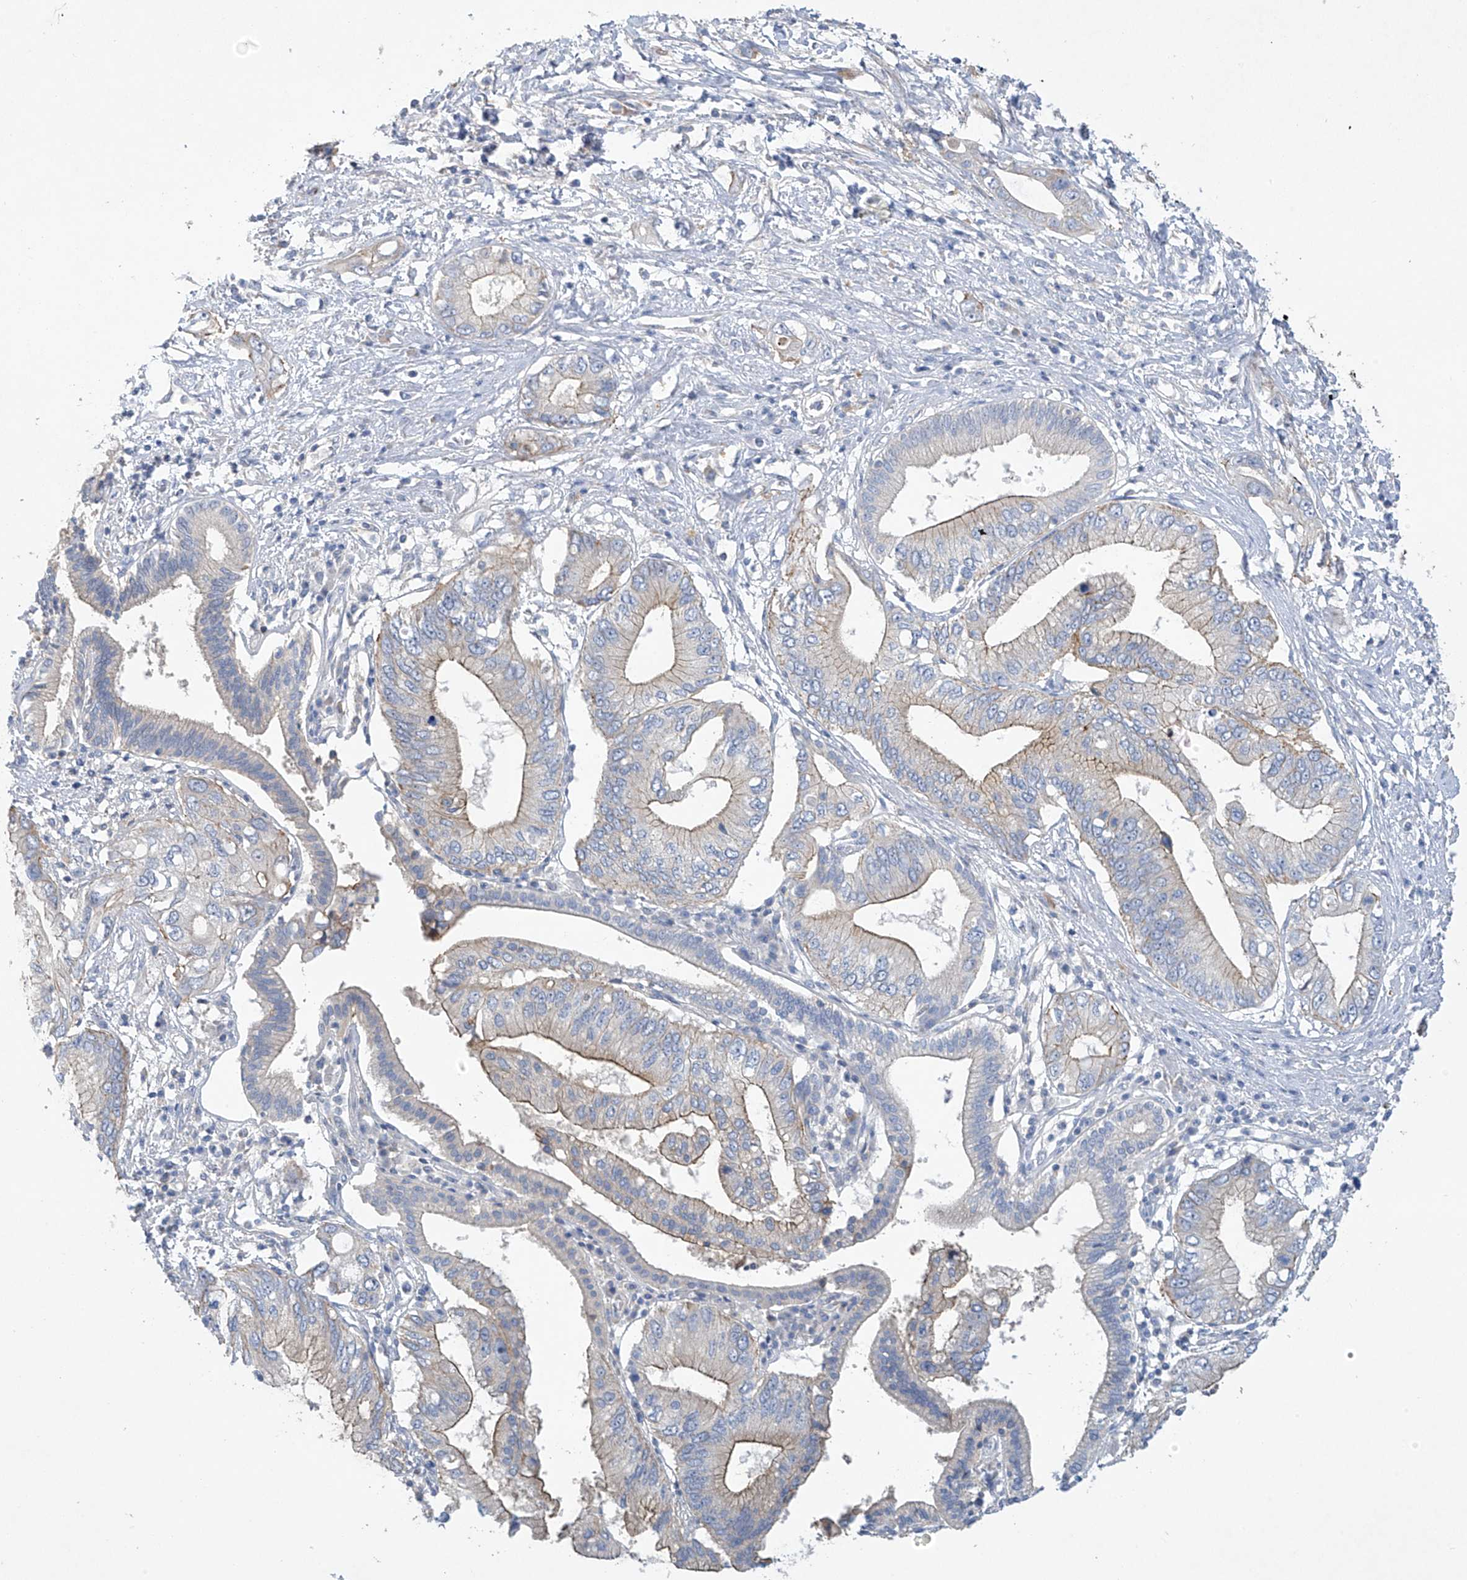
{"staining": {"intensity": "weak", "quantity": "25%-75%", "location": "cytoplasmic/membranous"}, "tissue": "pancreatic cancer", "cell_type": "Tumor cells", "image_type": "cancer", "snomed": [{"axis": "morphology", "description": "Inflammation, NOS"}, {"axis": "morphology", "description": "Adenocarcinoma, NOS"}, {"axis": "topography", "description": "Pancreas"}], "caption": "A photomicrograph of human pancreatic cancer (adenocarcinoma) stained for a protein reveals weak cytoplasmic/membranous brown staining in tumor cells.", "gene": "PRSS12", "patient": {"sex": "female", "age": 56}}